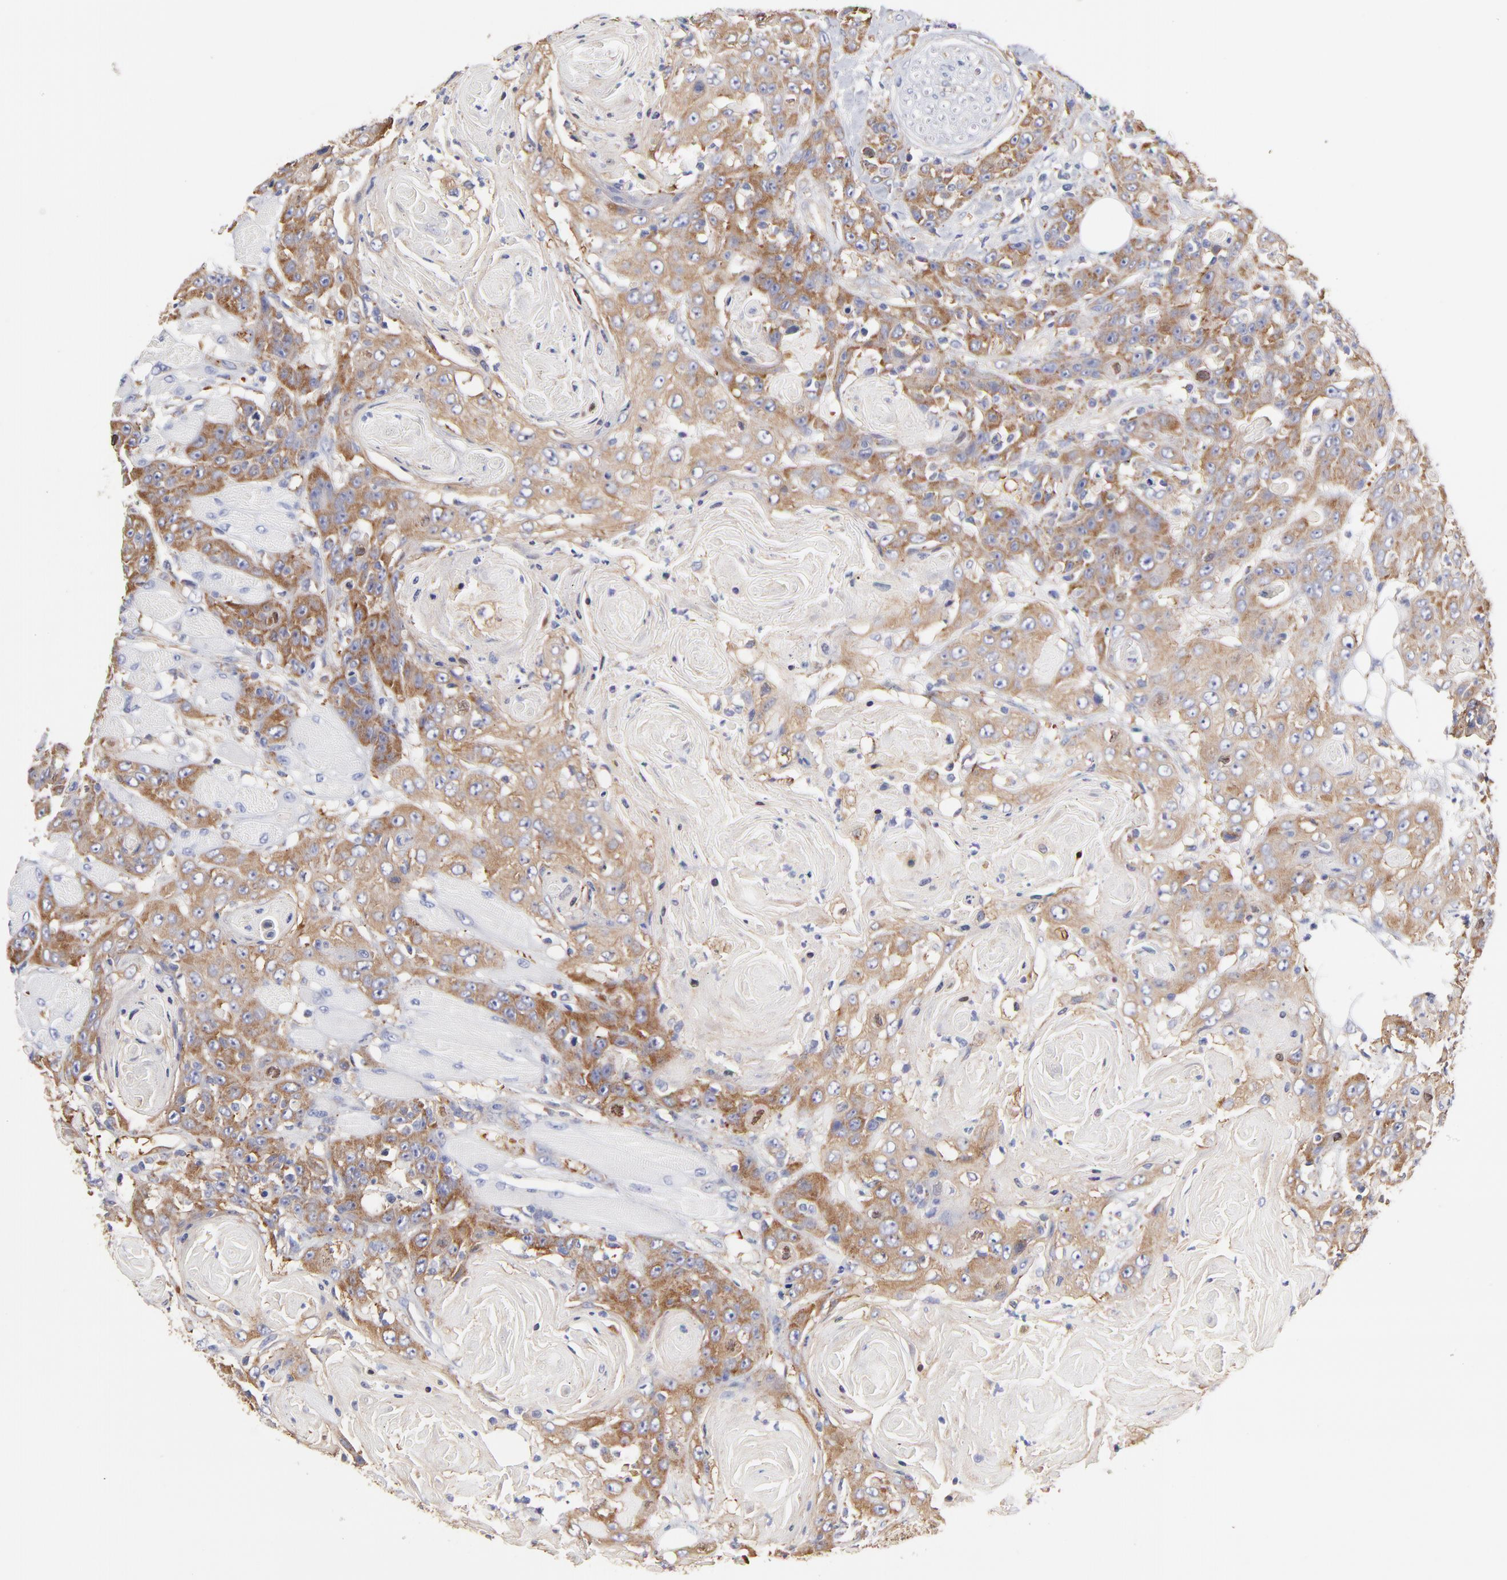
{"staining": {"intensity": "moderate", "quantity": ">75%", "location": "cytoplasmic/membranous"}, "tissue": "head and neck cancer", "cell_type": "Tumor cells", "image_type": "cancer", "snomed": [{"axis": "morphology", "description": "Squamous cell carcinoma, NOS"}, {"axis": "topography", "description": "Head-Neck"}], "caption": "Protein analysis of head and neck squamous cell carcinoma tissue displays moderate cytoplasmic/membranous positivity in about >75% of tumor cells.", "gene": "CD2AP", "patient": {"sex": "female", "age": 84}}